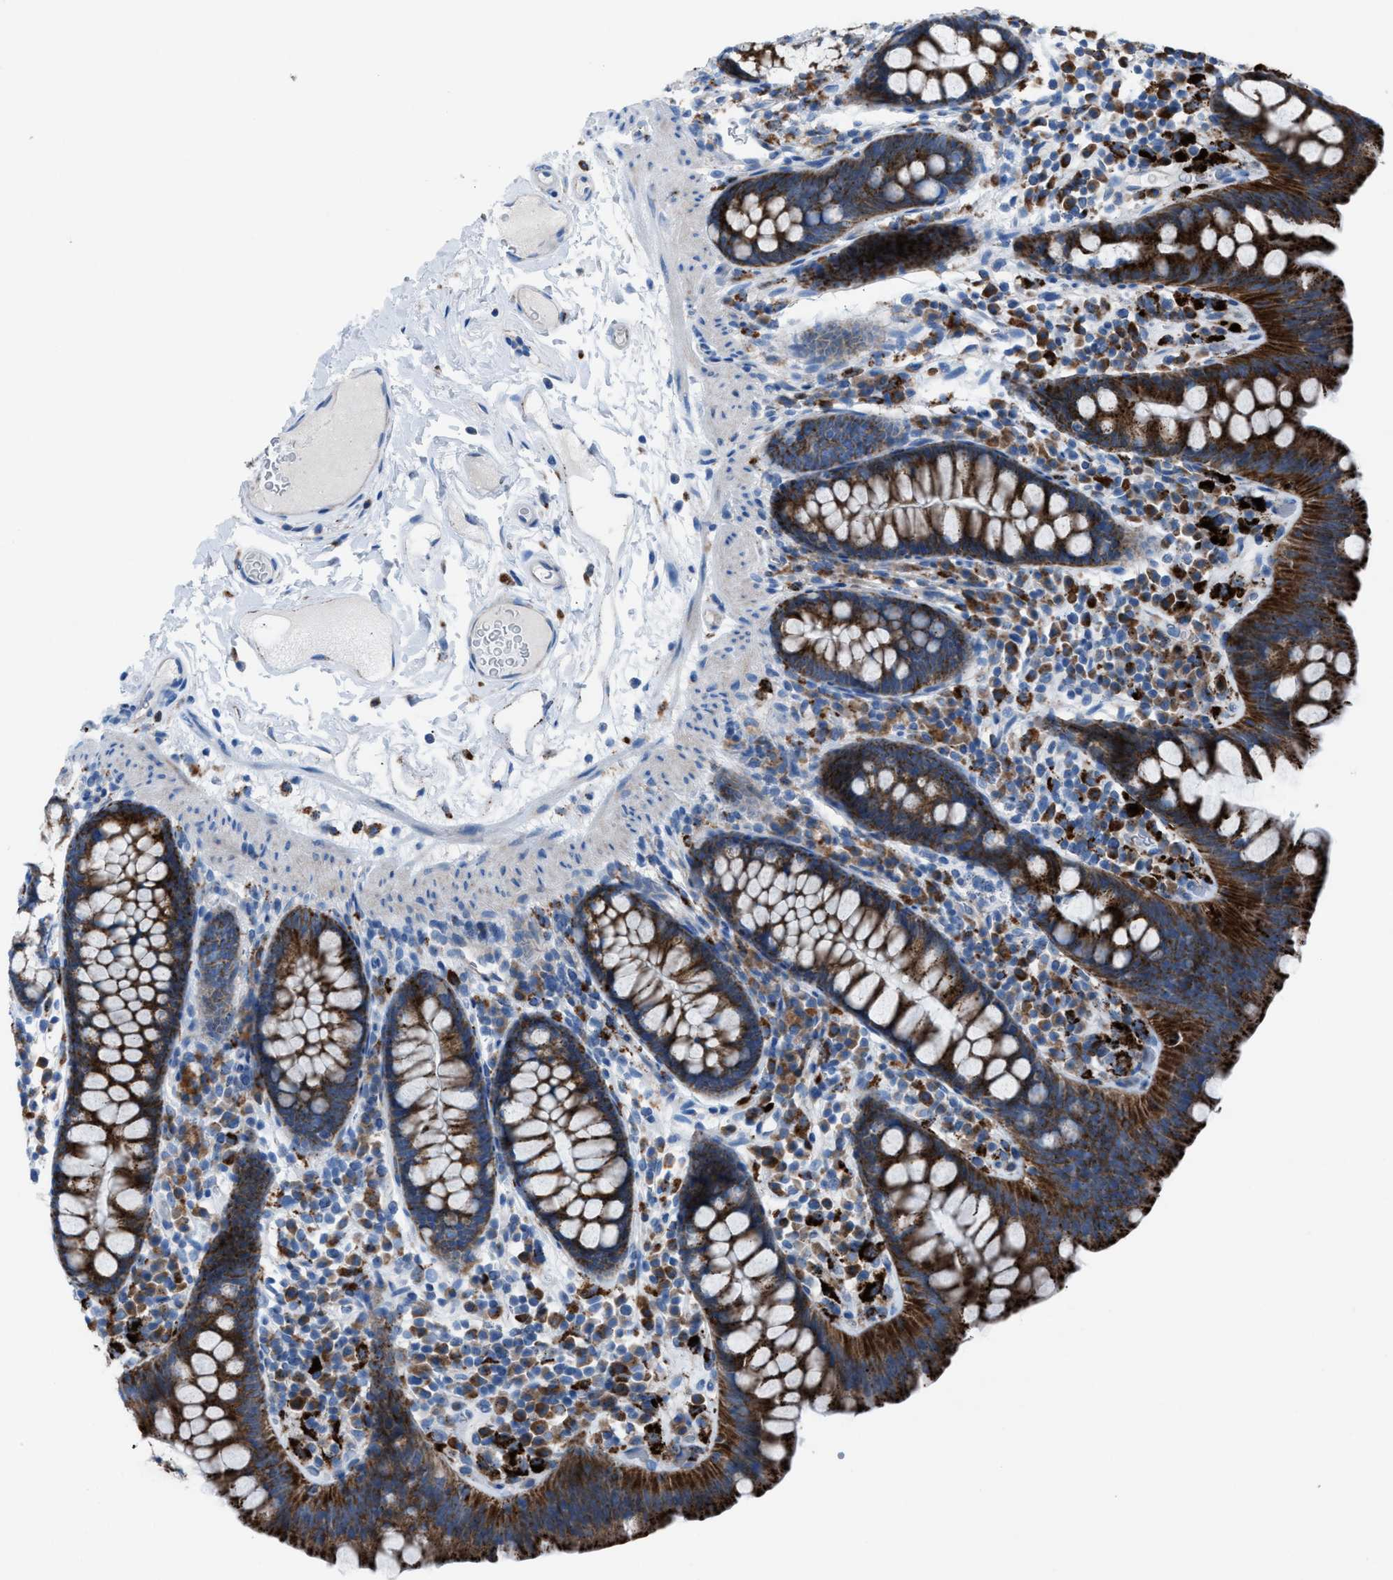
{"staining": {"intensity": "negative", "quantity": "none", "location": "none"}, "tissue": "colon", "cell_type": "Endothelial cells", "image_type": "normal", "snomed": [{"axis": "morphology", "description": "Normal tissue, NOS"}, {"axis": "topography", "description": "Colon"}], "caption": "The photomicrograph reveals no significant expression in endothelial cells of colon. The staining was performed using DAB to visualize the protein expression in brown, while the nuclei were stained in blue with hematoxylin (Magnification: 20x).", "gene": "CD1B", "patient": {"sex": "female", "age": 80}}